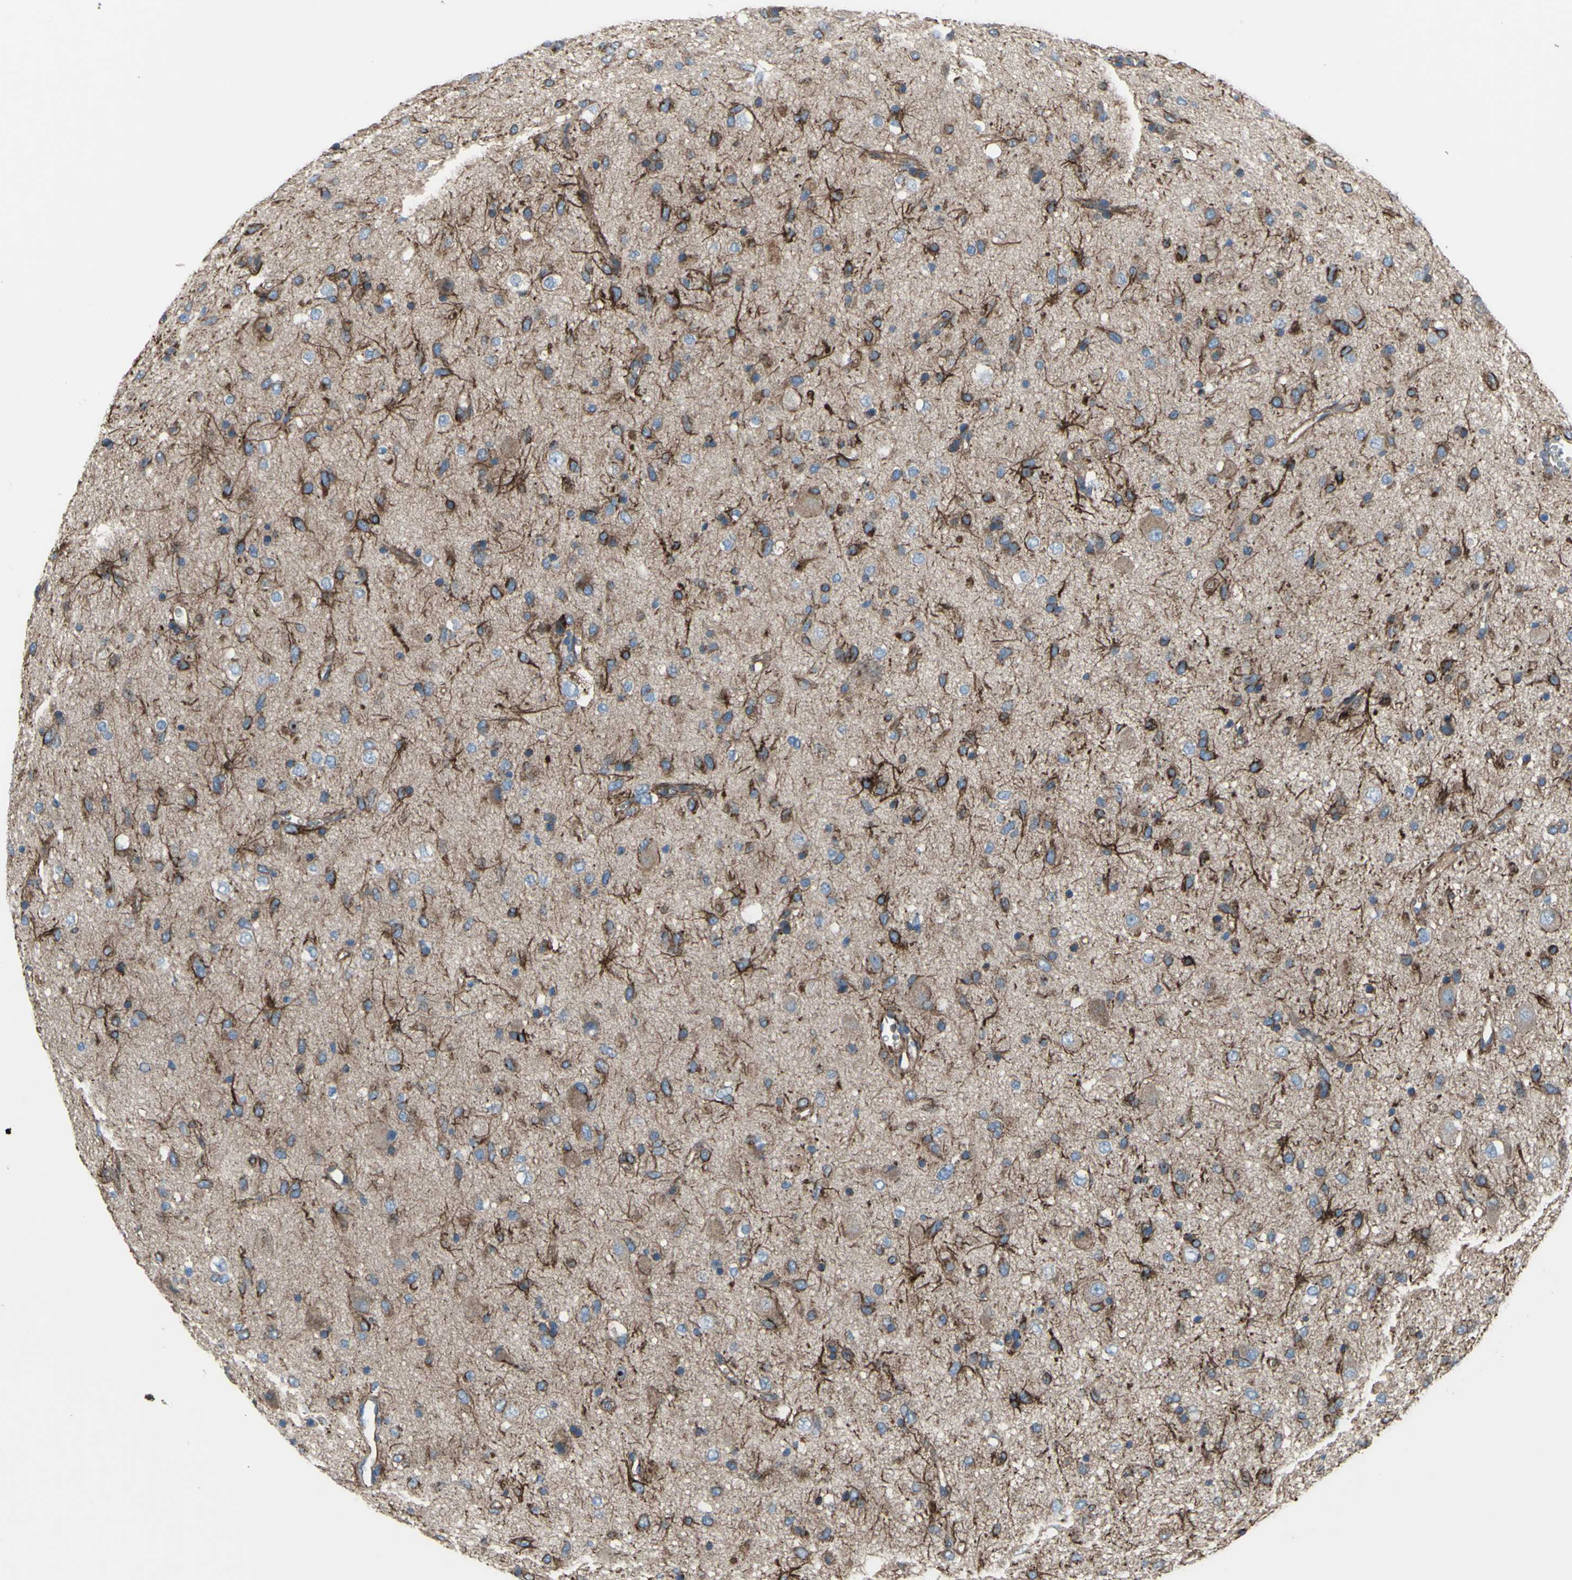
{"staining": {"intensity": "moderate", "quantity": ">75%", "location": "cytoplasmic/membranous"}, "tissue": "glioma", "cell_type": "Tumor cells", "image_type": "cancer", "snomed": [{"axis": "morphology", "description": "Glioma, malignant, Low grade"}, {"axis": "topography", "description": "Brain"}], "caption": "The immunohistochemical stain highlights moderate cytoplasmic/membranous expression in tumor cells of malignant low-grade glioma tissue.", "gene": "EMC7", "patient": {"sex": "male", "age": 77}}